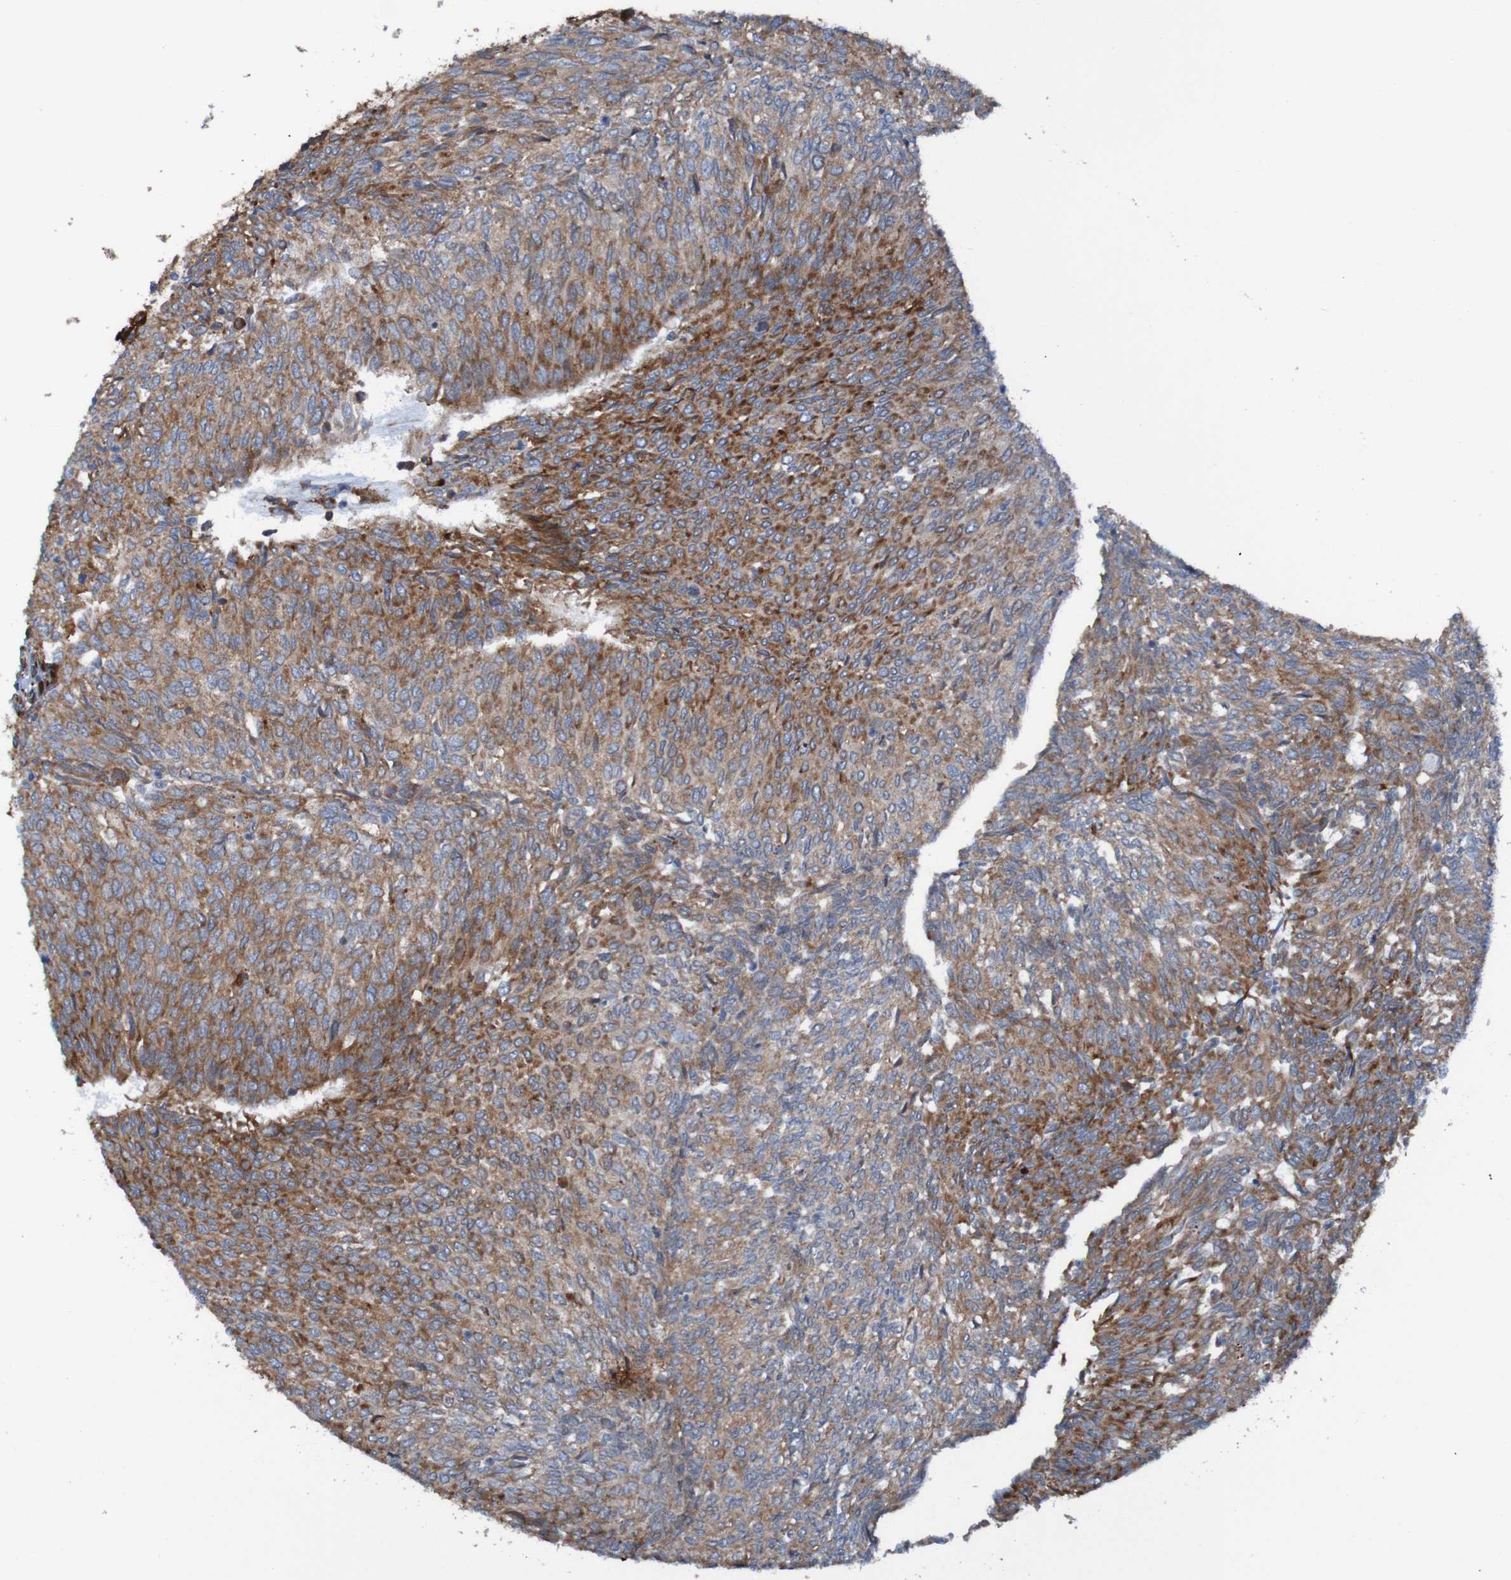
{"staining": {"intensity": "moderate", "quantity": ">75%", "location": "cytoplasmic/membranous"}, "tissue": "urothelial cancer", "cell_type": "Tumor cells", "image_type": "cancer", "snomed": [{"axis": "morphology", "description": "Urothelial carcinoma, Low grade"}, {"axis": "topography", "description": "Urinary bladder"}], "caption": "A brown stain shows moderate cytoplasmic/membranous positivity of a protein in low-grade urothelial carcinoma tumor cells.", "gene": "RPL10", "patient": {"sex": "female", "age": 79}}